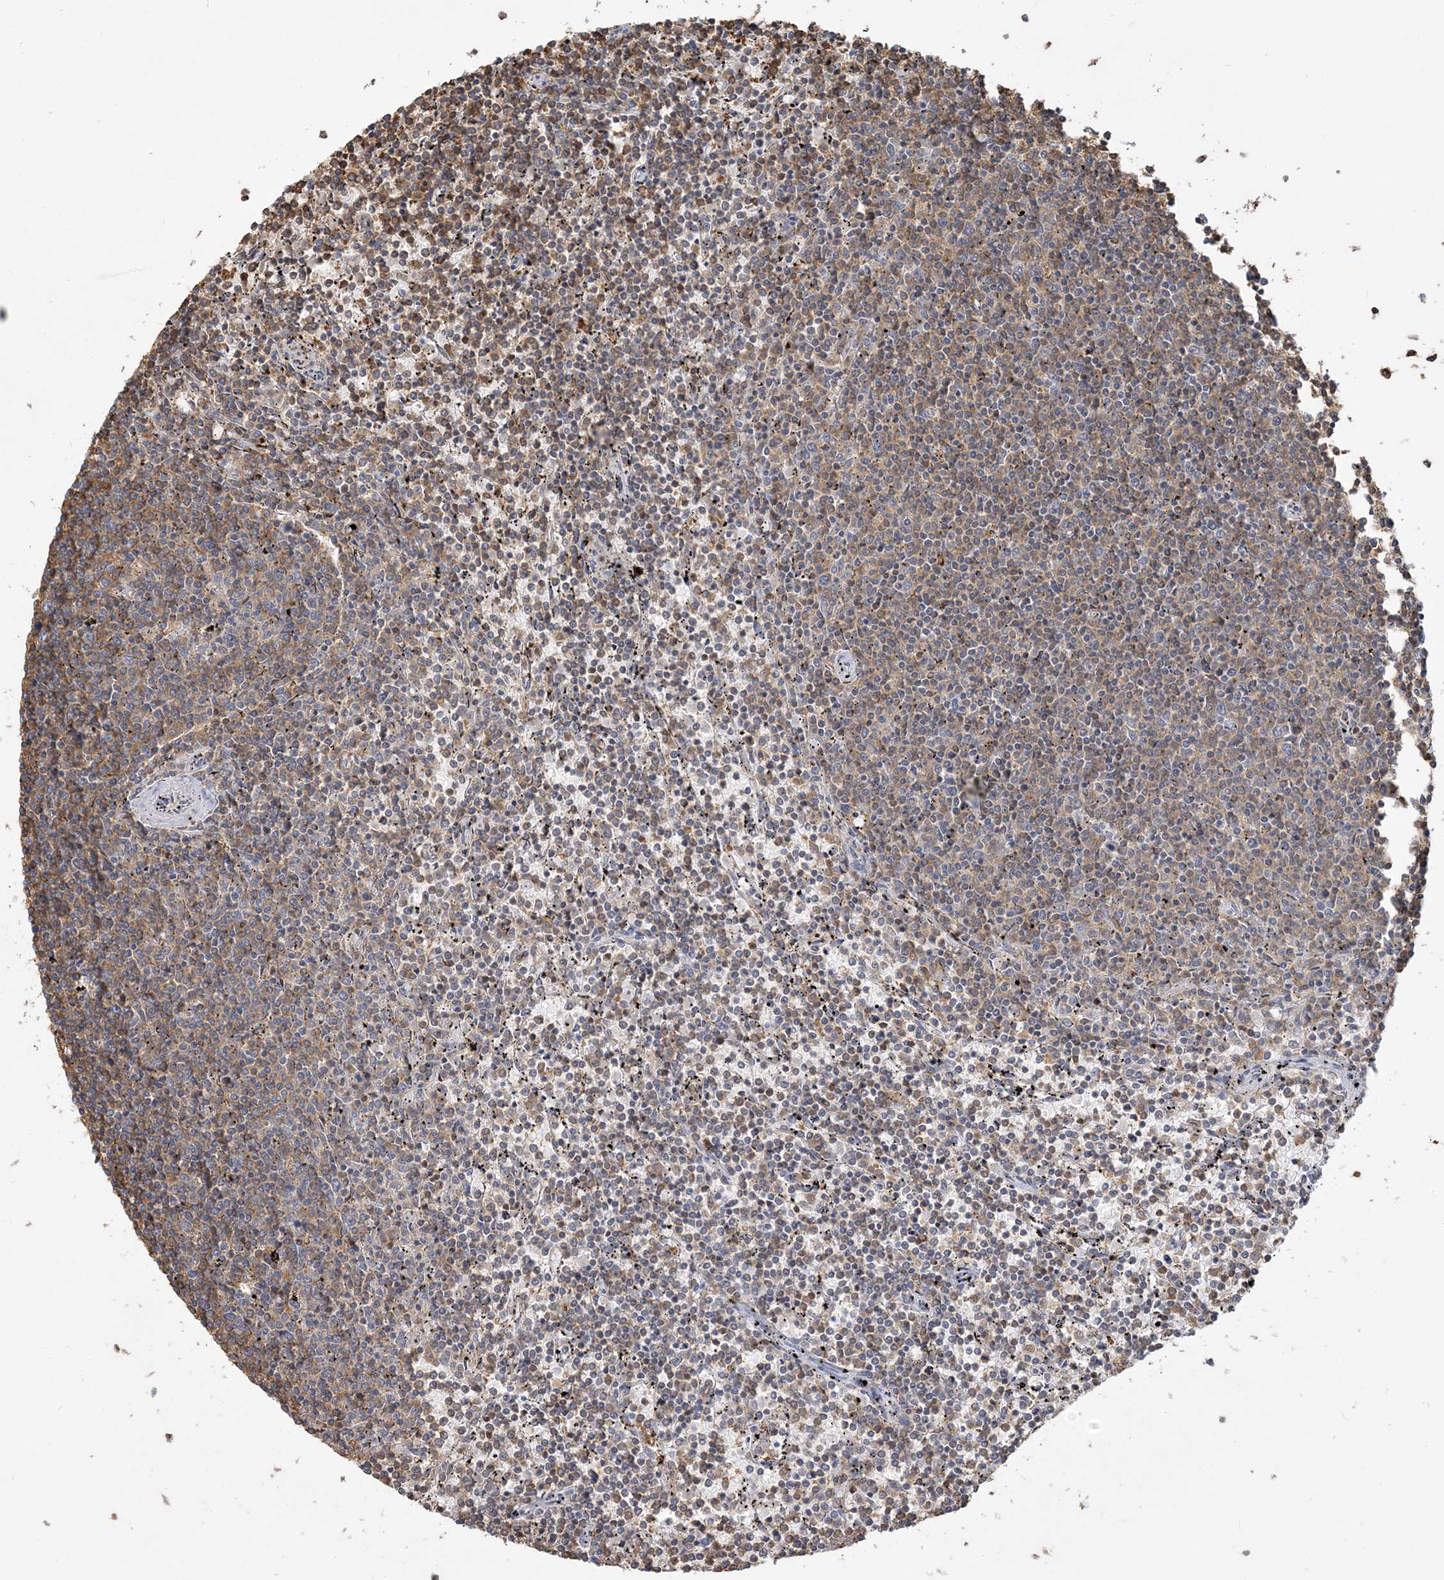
{"staining": {"intensity": "weak", "quantity": "<25%", "location": "cytoplasmic/membranous"}, "tissue": "lymphoma", "cell_type": "Tumor cells", "image_type": "cancer", "snomed": [{"axis": "morphology", "description": "Malignant lymphoma, non-Hodgkin's type, Low grade"}, {"axis": "topography", "description": "Spleen"}], "caption": "Tumor cells are negative for brown protein staining in low-grade malignant lymphoma, non-Hodgkin's type.", "gene": "ANKS1A", "patient": {"sex": "female", "age": 50}}